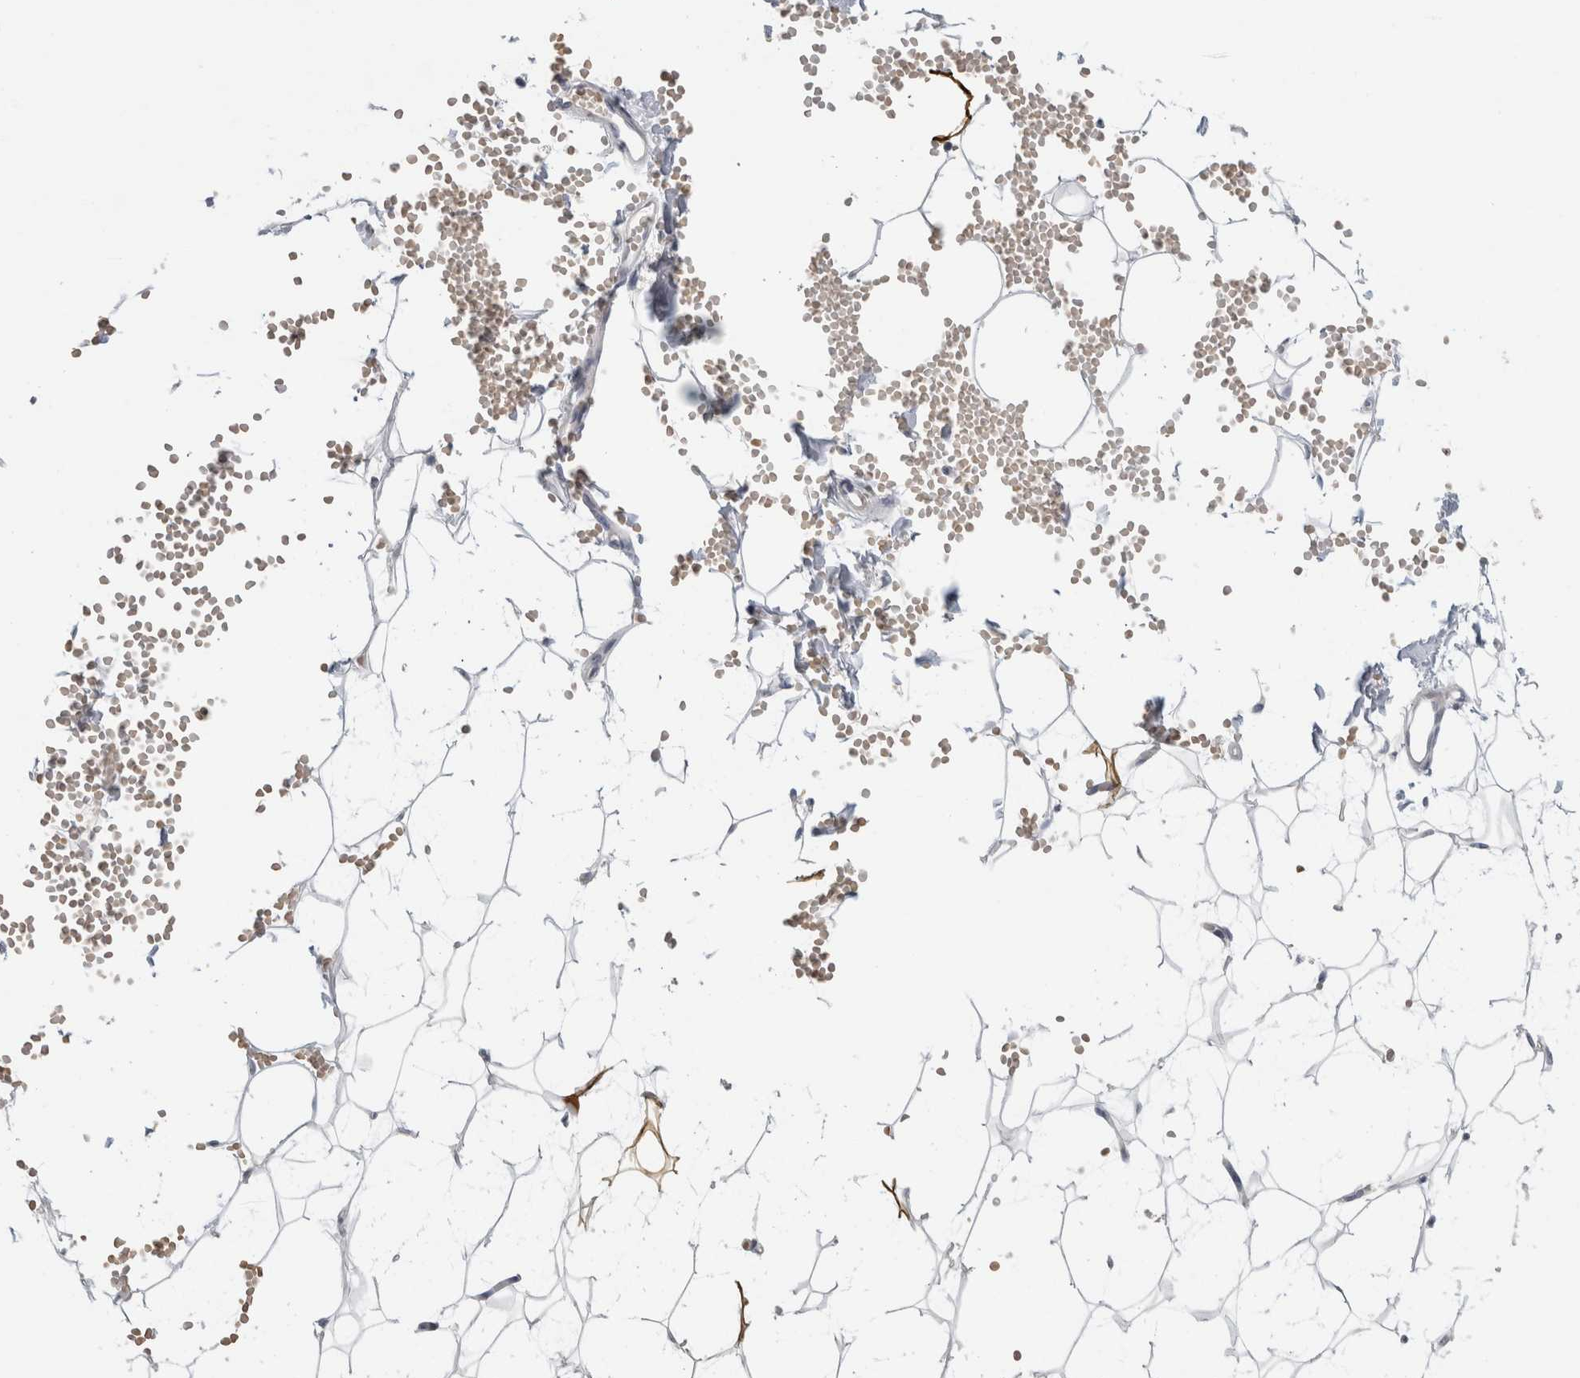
{"staining": {"intensity": "negative", "quantity": "none", "location": "none"}, "tissue": "adipose tissue", "cell_type": "Adipocytes", "image_type": "normal", "snomed": [{"axis": "morphology", "description": "Normal tissue, NOS"}, {"axis": "topography", "description": "Breast"}], "caption": "DAB (3,3'-diaminobenzidine) immunohistochemical staining of unremarkable adipose tissue exhibits no significant expression in adipocytes. (DAB (3,3'-diaminobenzidine) immunohistochemistry (IHC) visualized using brightfield microscopy, high magnification).", "gene": "FMR1NB", "patient": {"sex": "female", "age": 23}}